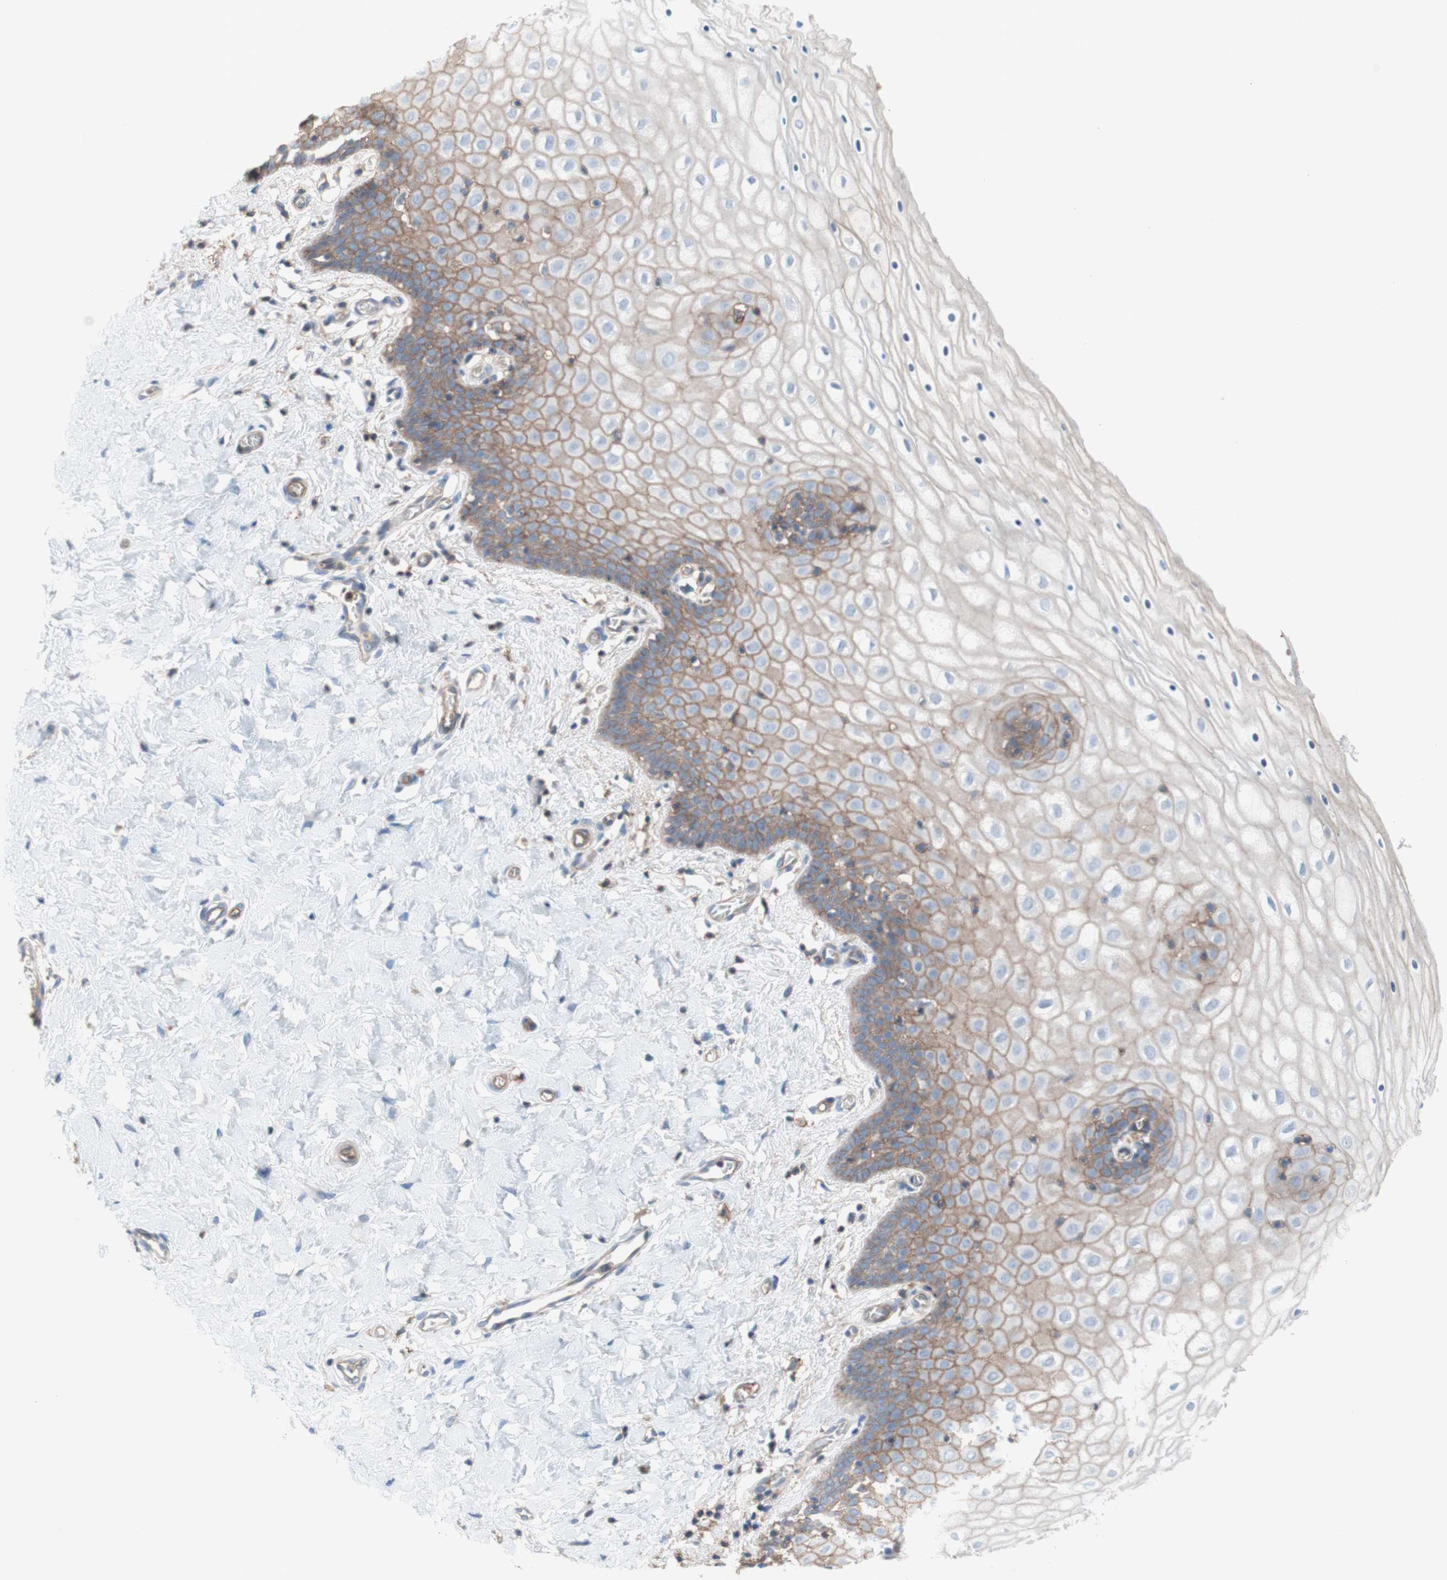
{"staining": {"intensity": "weak", "quantity": ">75%", "location": "cytoplasmic/membranous"}, "tissue": "cervix", "cell_type": "Glandular cells", "image_type": "normal", "snomed": [{"axis": "morphology", "description": "Normal tissue, NOS"}, {"axis": "topography", "description": "Cervix"}], "caption": "Immunohistochemistry (IHC) photomicrograph of benign cervix: human cervix stained using immunohistochemistry shows low levels of weak protein expression localized specifically in the cytoplasmic/membranous of glandular cells, appearing as a cytoplasmic/membranous brown color.", "gene": "CD46", "patient": {"sex": "female", "age": 55}}